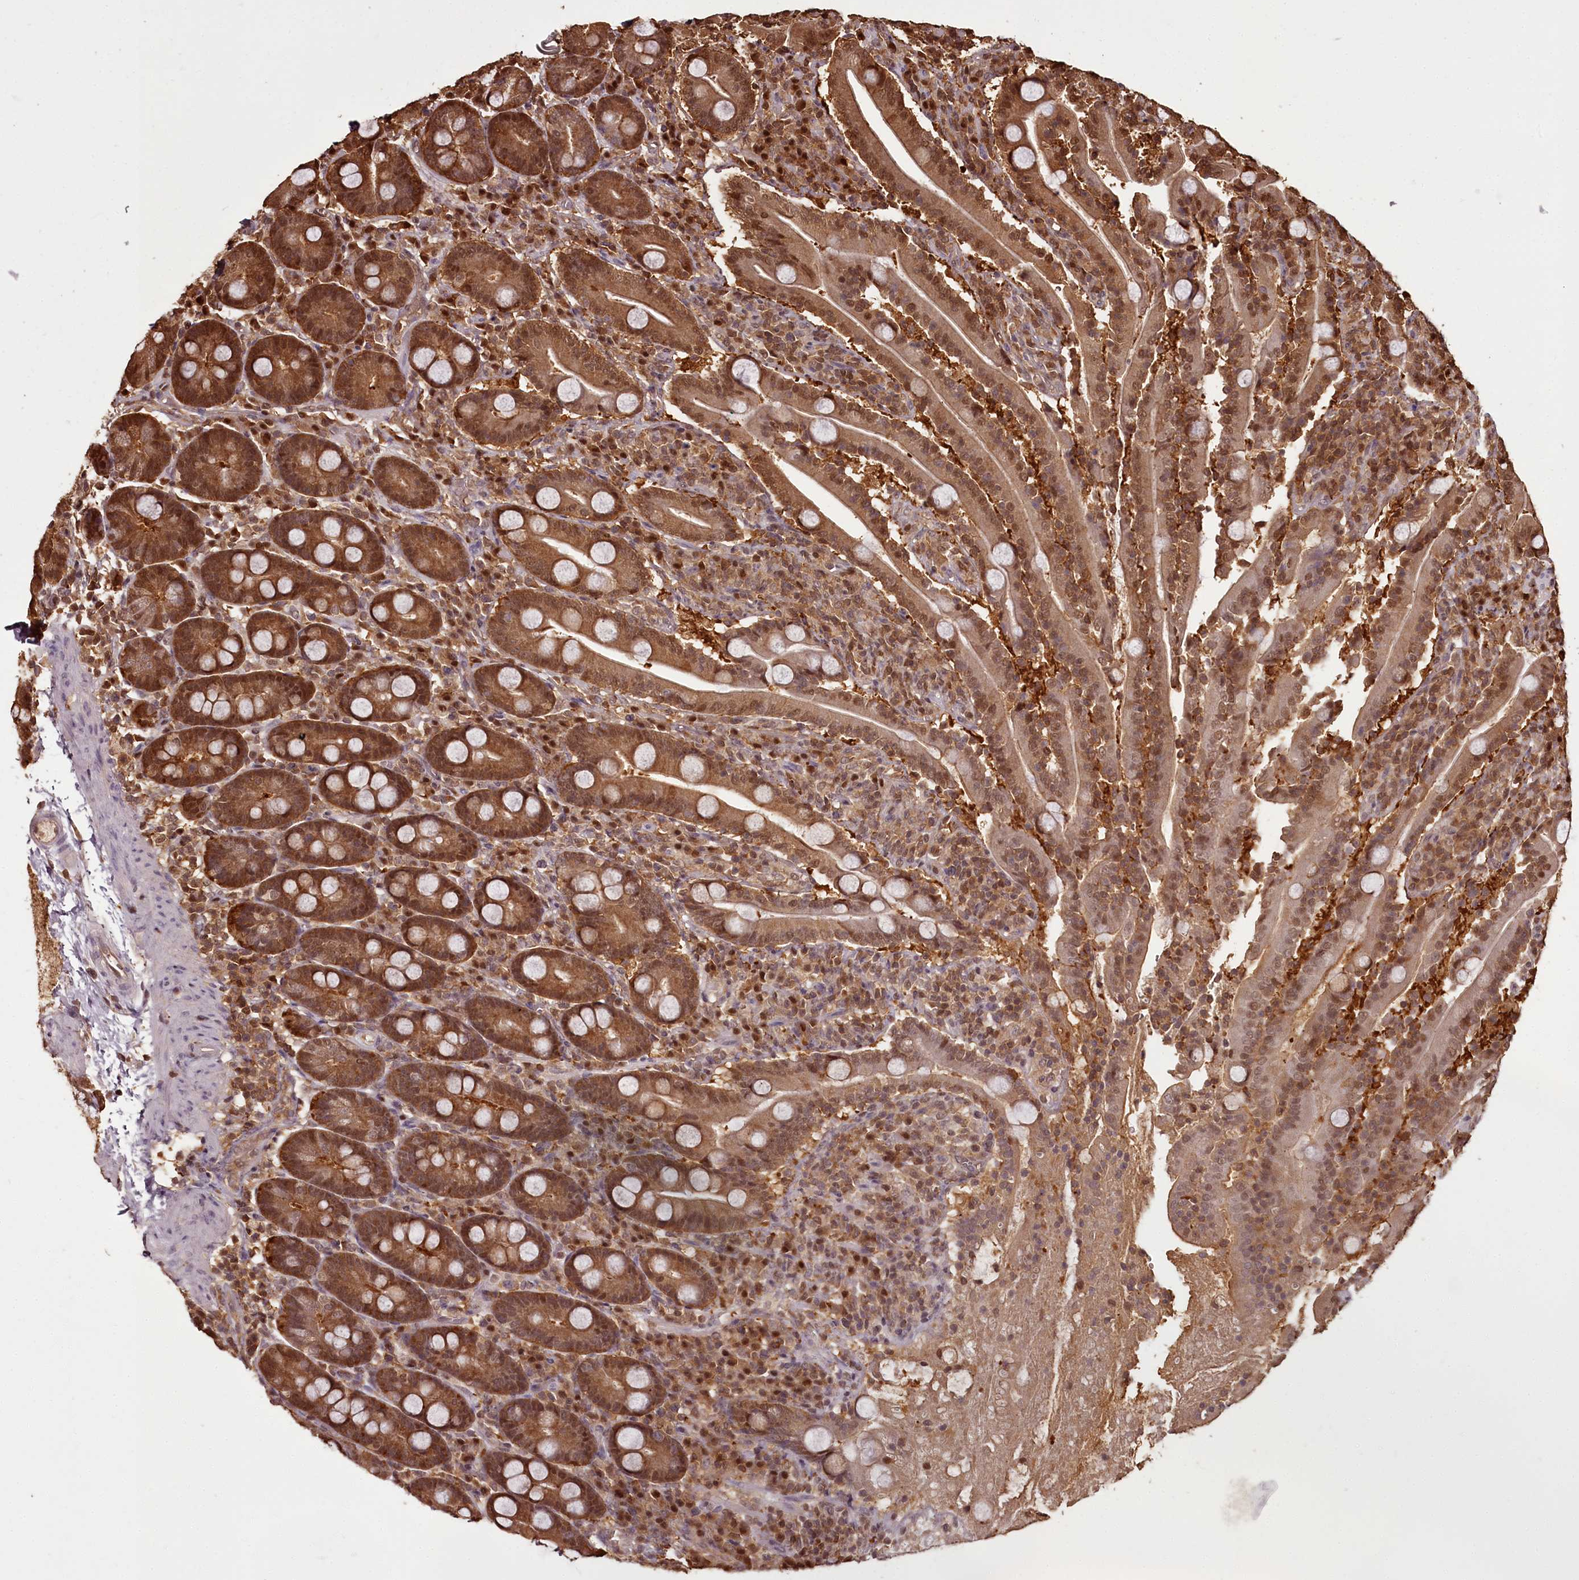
{"staining": {"intensity": "moderate", "quantity": ">75%", "location": "cytoplasmic/membranous,nuclear"}, "tissue": "duodenum", "cell_type": "Glandular cells", "image_type": "normal", "snomed": [{"axis": "morphology", "description": "Normal tissue, NOS"}, {"axis": "topography", "description": "Duodenum"}], "caption": "A brown stain highlights moderate cytoplasmic/membranous,nuclear staining of a protein in glandular cells of unremarkable duodenum.", "gene": "NPRL2", "patient": {"sex": "male", "age": 35}}